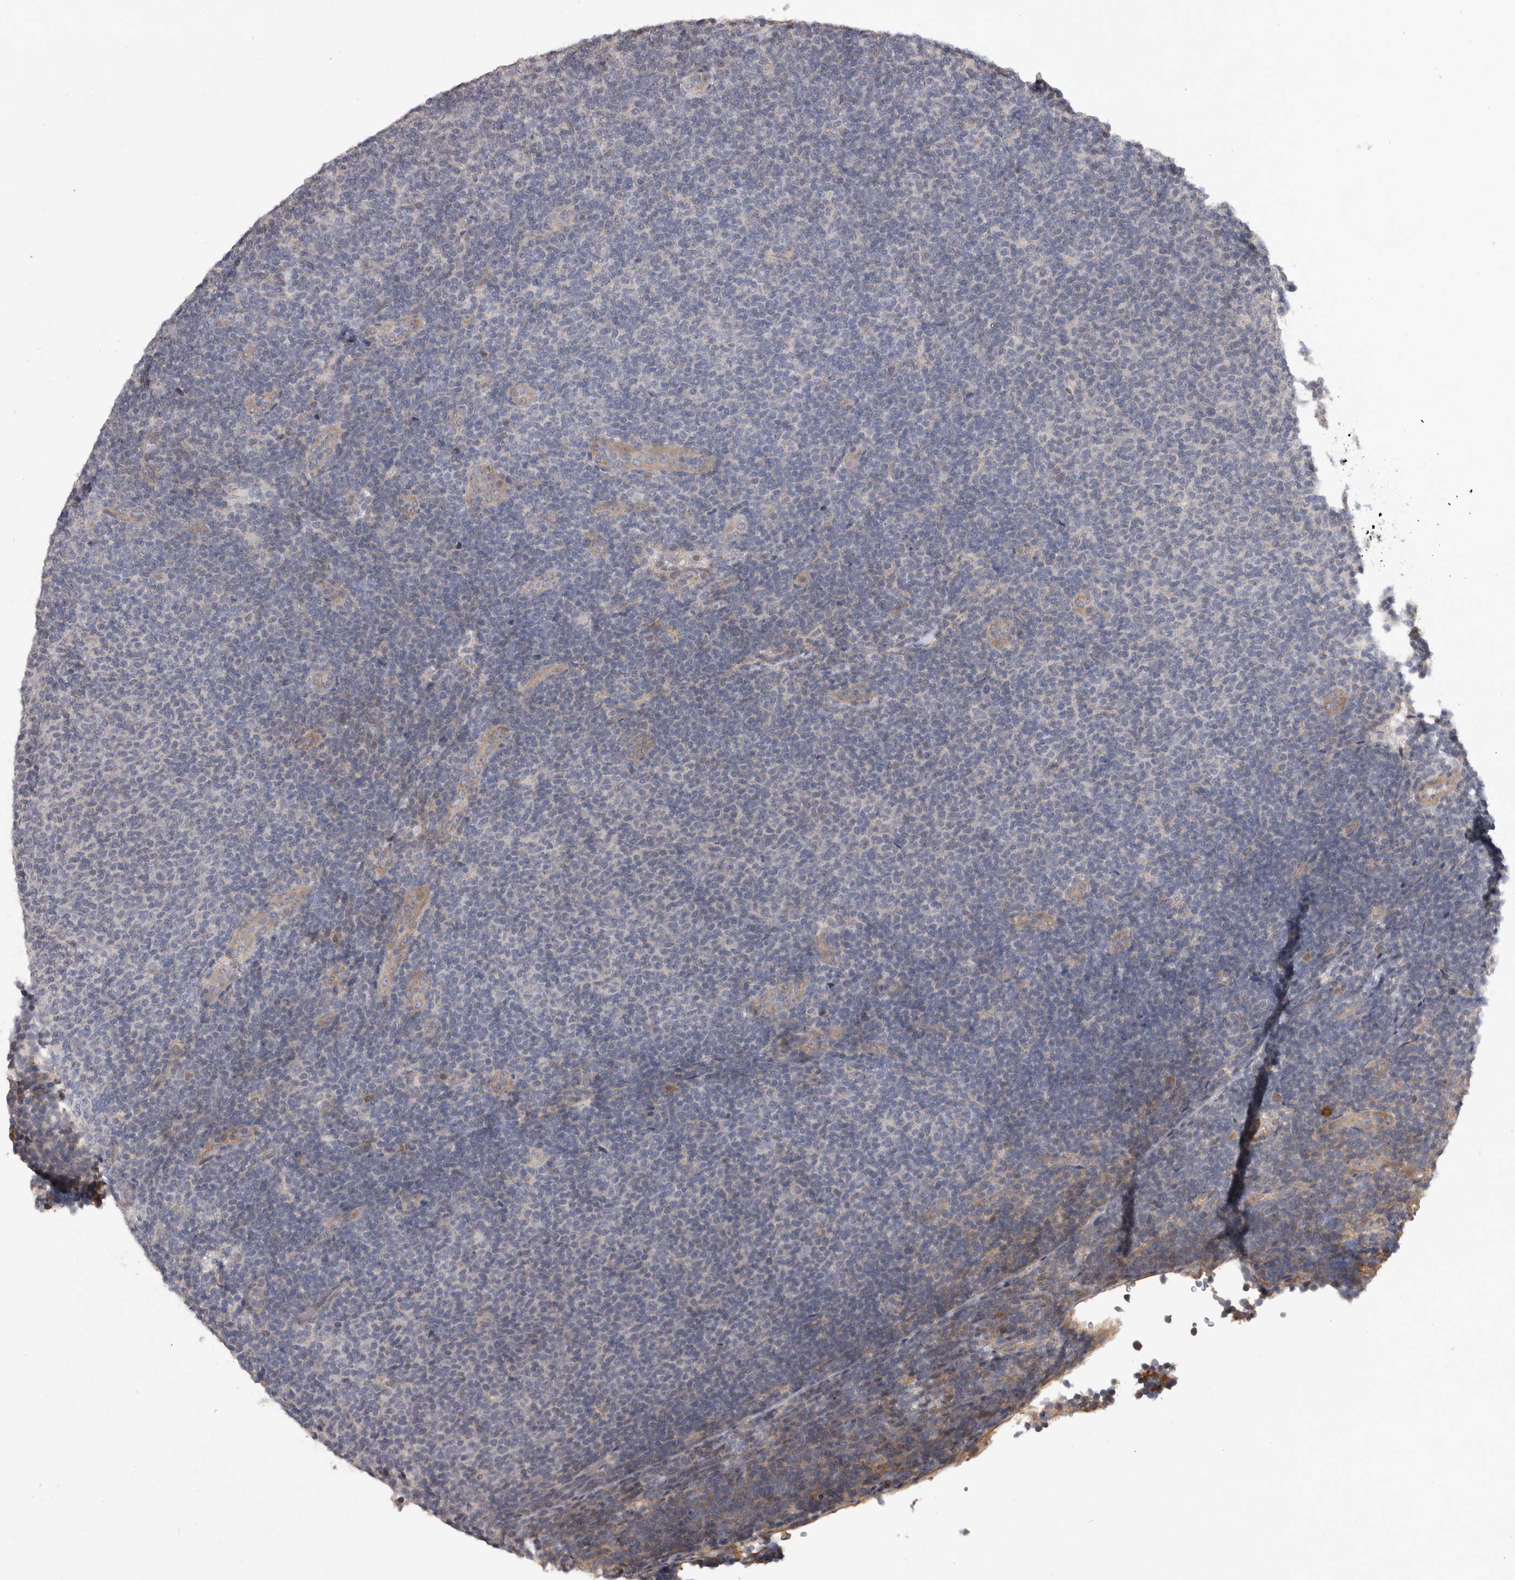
{"staining": {"intensity": "negative", "quantity": "none", "location": "none"}, "tissue": "lymphoma", "cell_type": "Tumor cells", "image_type": "cancer", "snomed": [{"axis": "morphology", "description": "Malignant lymphoma, non-Hodgkin's type, Low grade"}, {"axis": "topography", "description": "Lymph node"}], "caption": "This is an immunohistochemistry (IHC) histopathology image of low-grade malignant lymphoma, non-Hodgkin's type. There is no expression in tumor cells.", "gene": "EDEM3", "patient": {"sex": "male", "age": 66}}